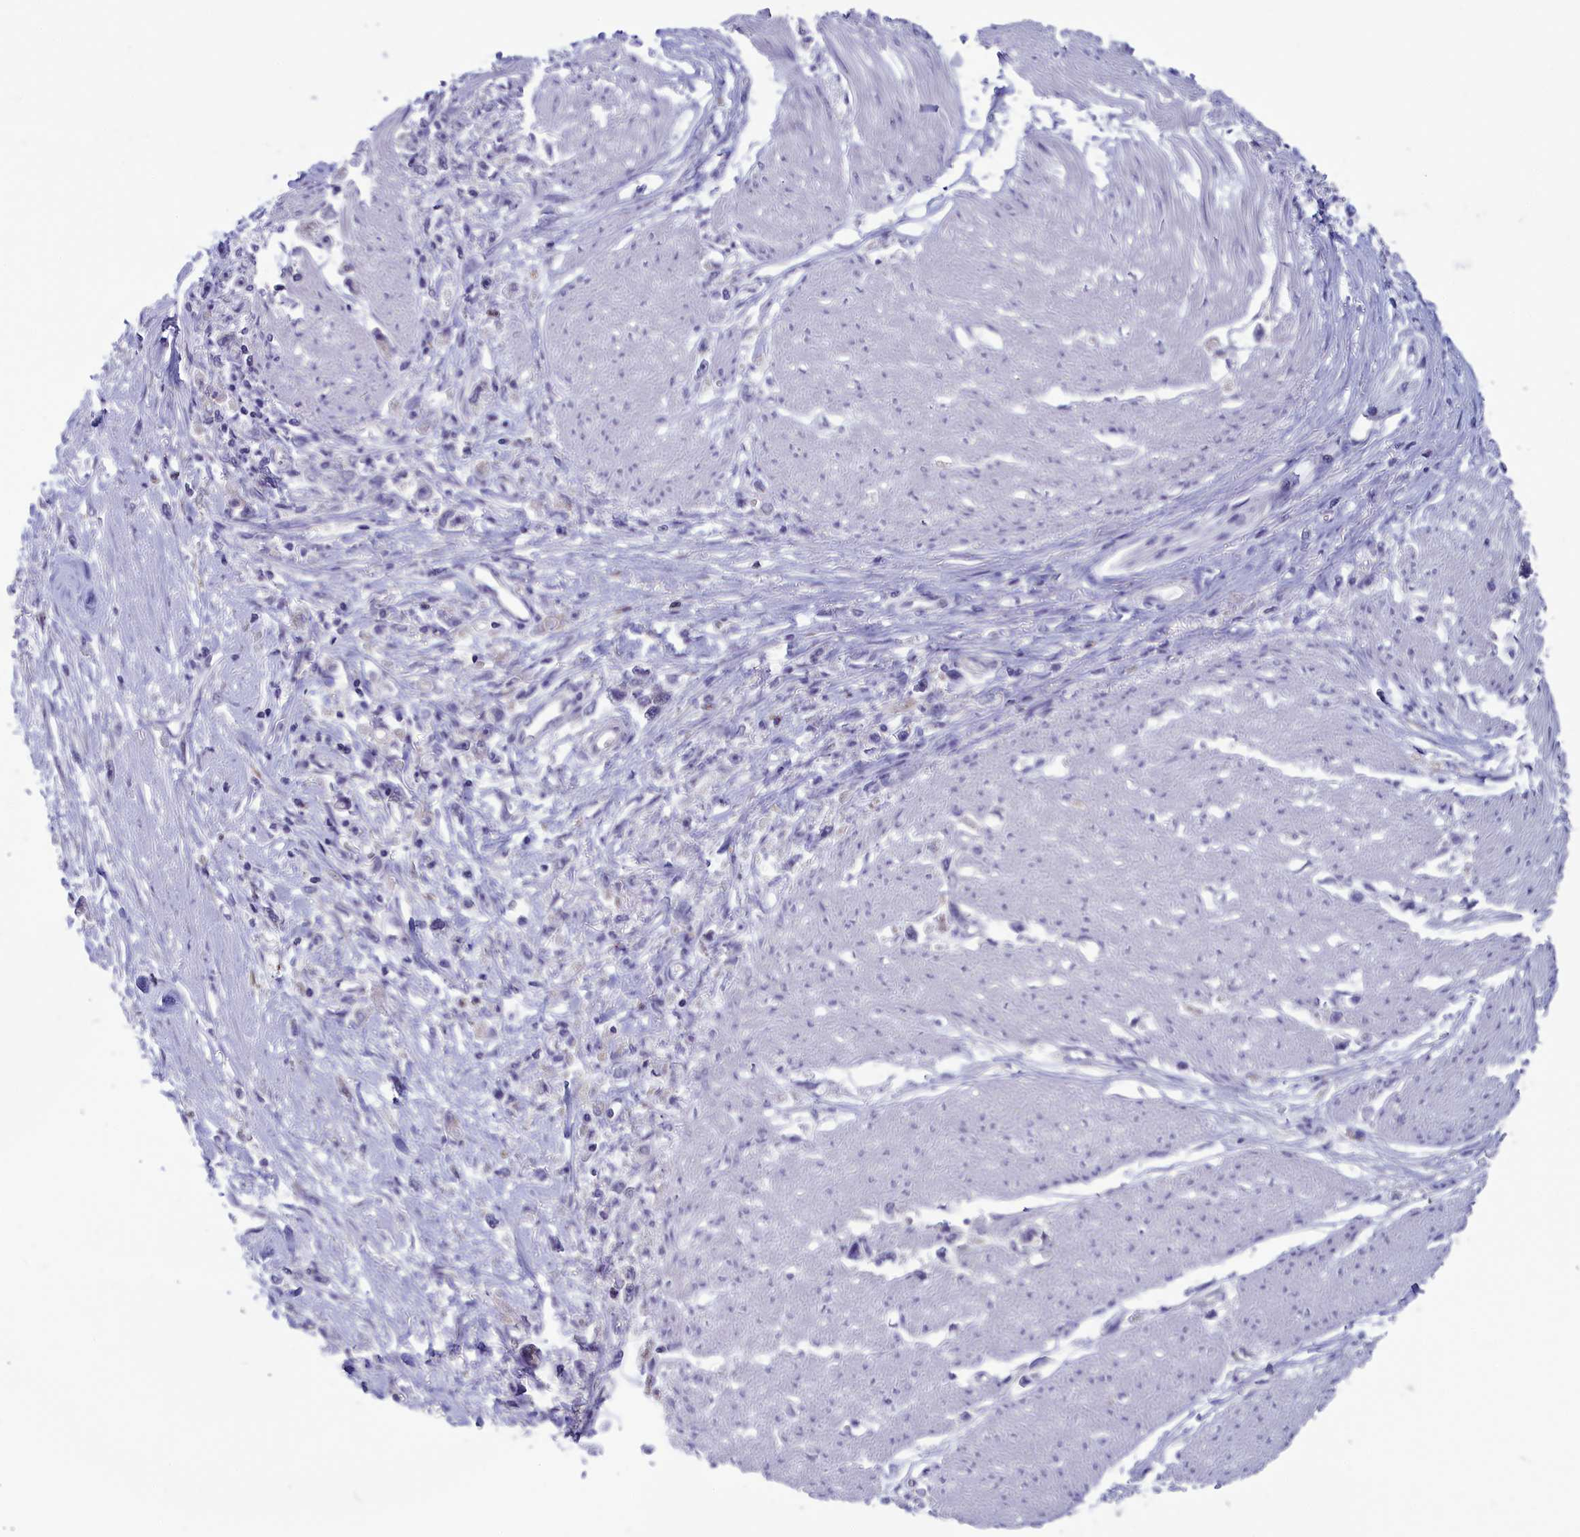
{"staining": {"intensity": "negative", "quantity": "none", "location": "none"}, "tissue": "stomach cancer", "cell_type": "Tumor cells", "image_type": "cancer", "snomed": [{"axis": "morphology", "description": "Adenocarcinoma, NOS"}, {"axis": "topography", "description": "Stomach"}], "caption": "Tumor cells are negative for protein expression in human adenocarcinoma (stomach).", "gene": "MRI1", "patient": {"sex": "female", "age": 59}}